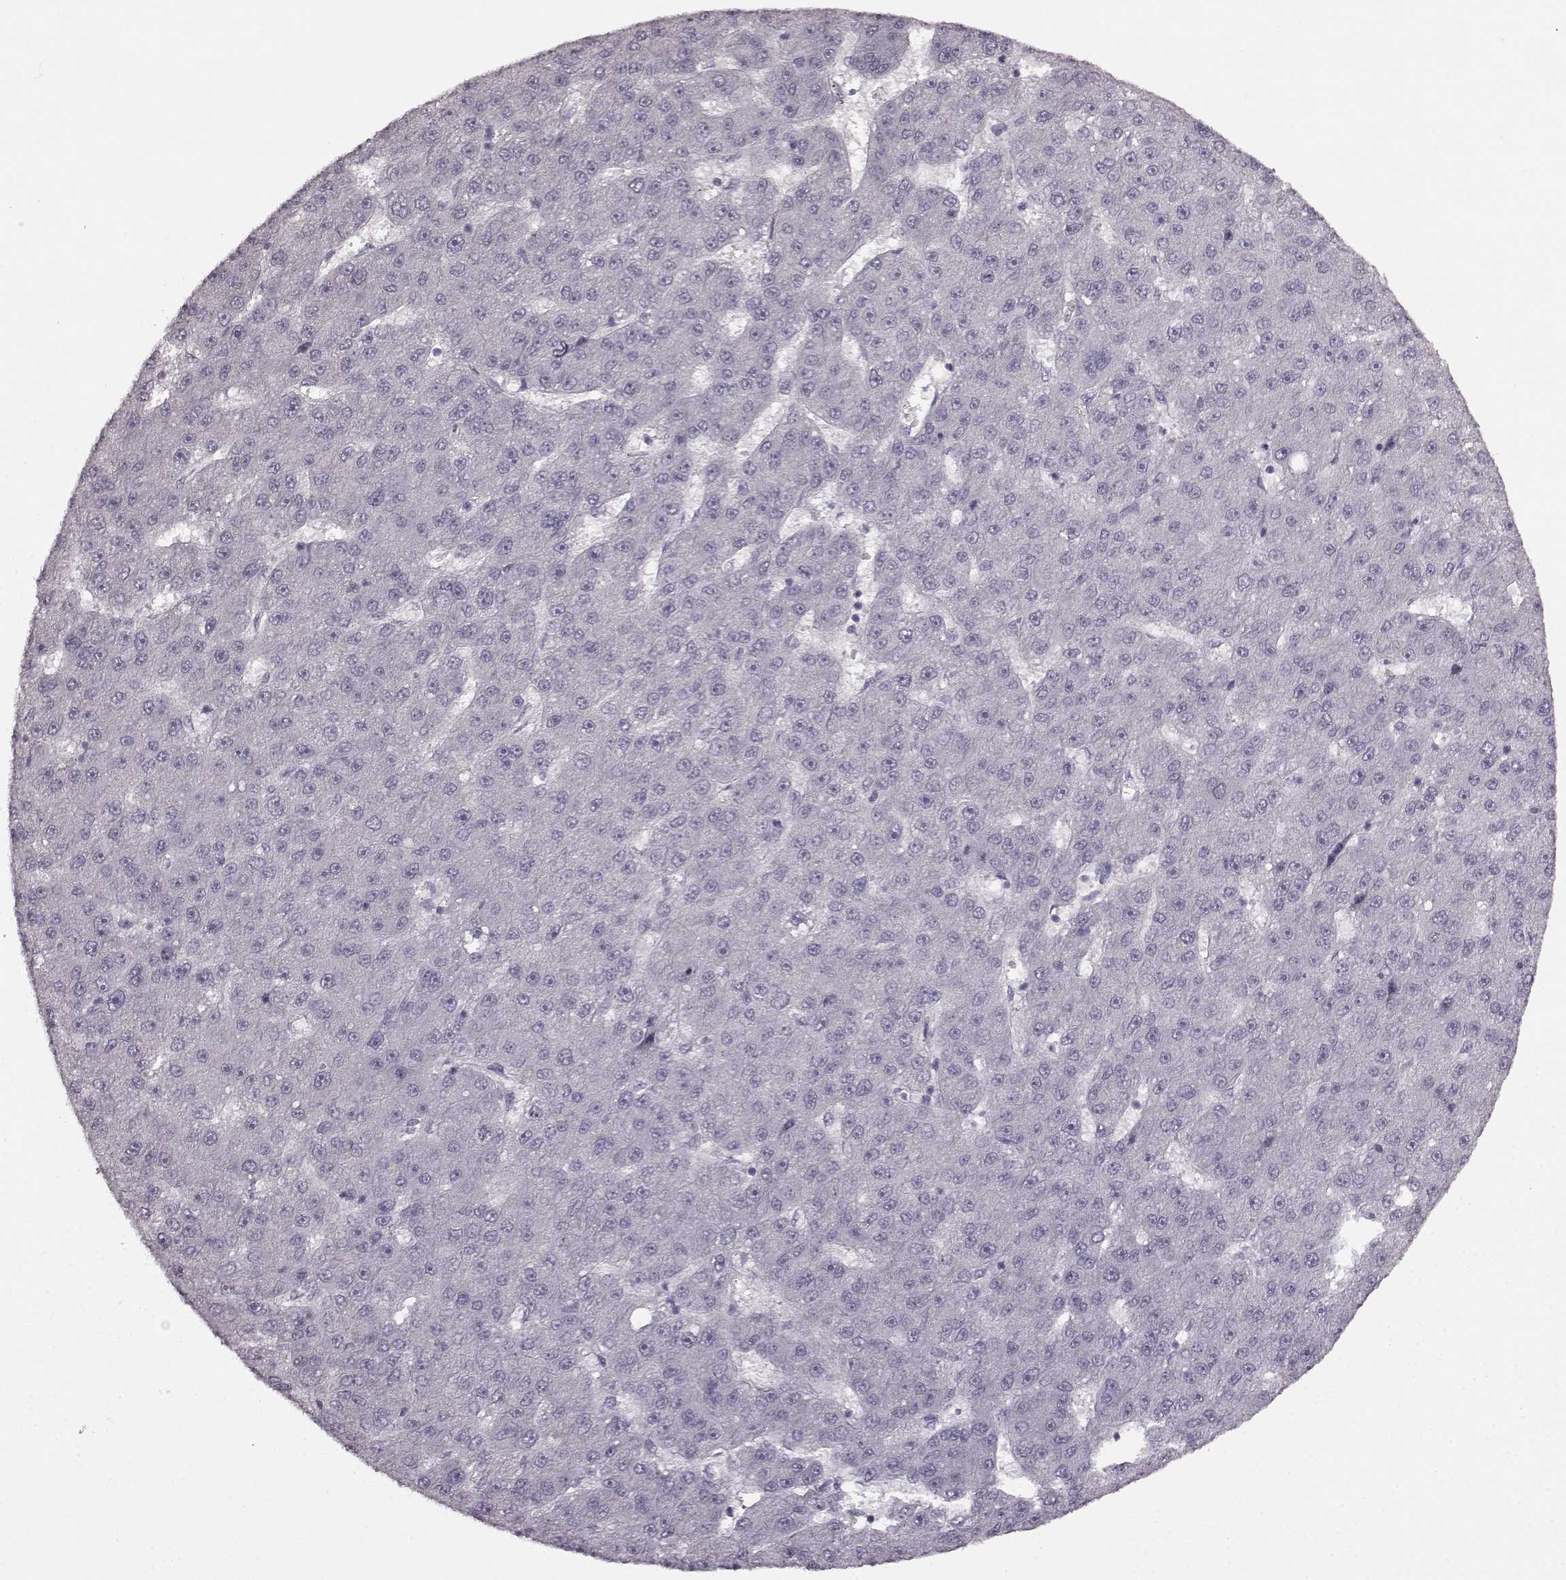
{"staining": {"intensity": "negative", "quantity": "none", "location": "none"}, "tissue": "liver cancer", "cell_type": "Tumor cells", "image_type": "cancer", "snomed": [{"axis": "morphology", "description": "Carcinoma, Hepatocellular, NOS"}, {"axis": "topography", "description": "Liver"}], "caption": "The histopathology image demonstrates no staining of tumor cells in liver cancer (hepatocellular carcinoma).", "gene": "LHB", "patient": {"sex": "male", "age": 67}}